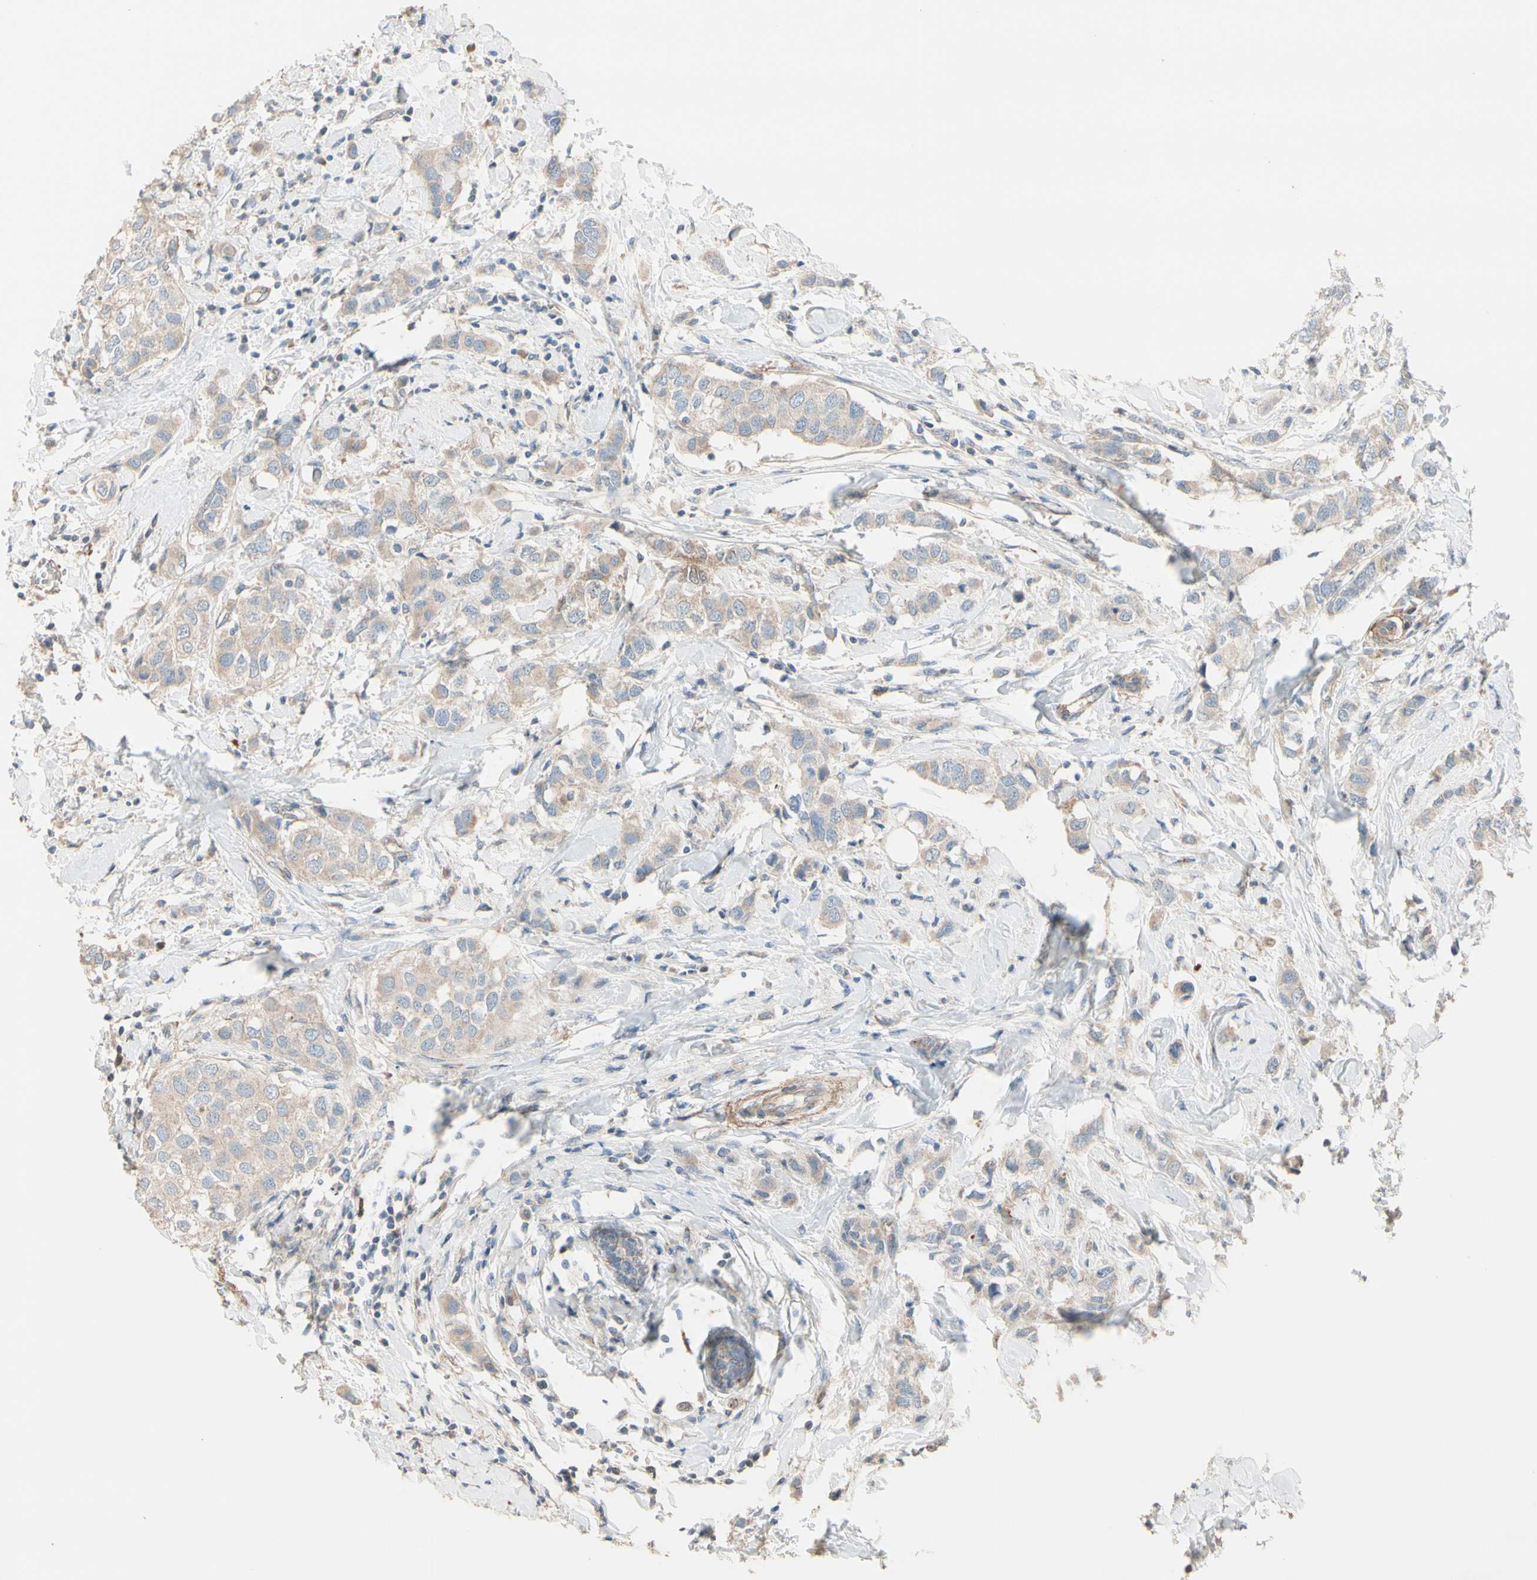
{"staining": {"intensity": "weak", "quantity": ">75%", "location": "cytoplasmic/membranous"}, "tissue": "breast cancer", "cell_type": "Tumor cells", "image_type": "cancer", "snomed": [{"axis": "morphology", "description": "Duct carcinoma"}, {"axis": "topography", "description": "Breast"}], "caption": "Immunohistochemical staining of infiltrating ductal carcinoma (breast) displays low levels of weak cytoplasmic/membranous protein expression in approximately >75% of tumor cells.", "gene": "EPHA3", "patient": {"sex": "female", "age": 50}}